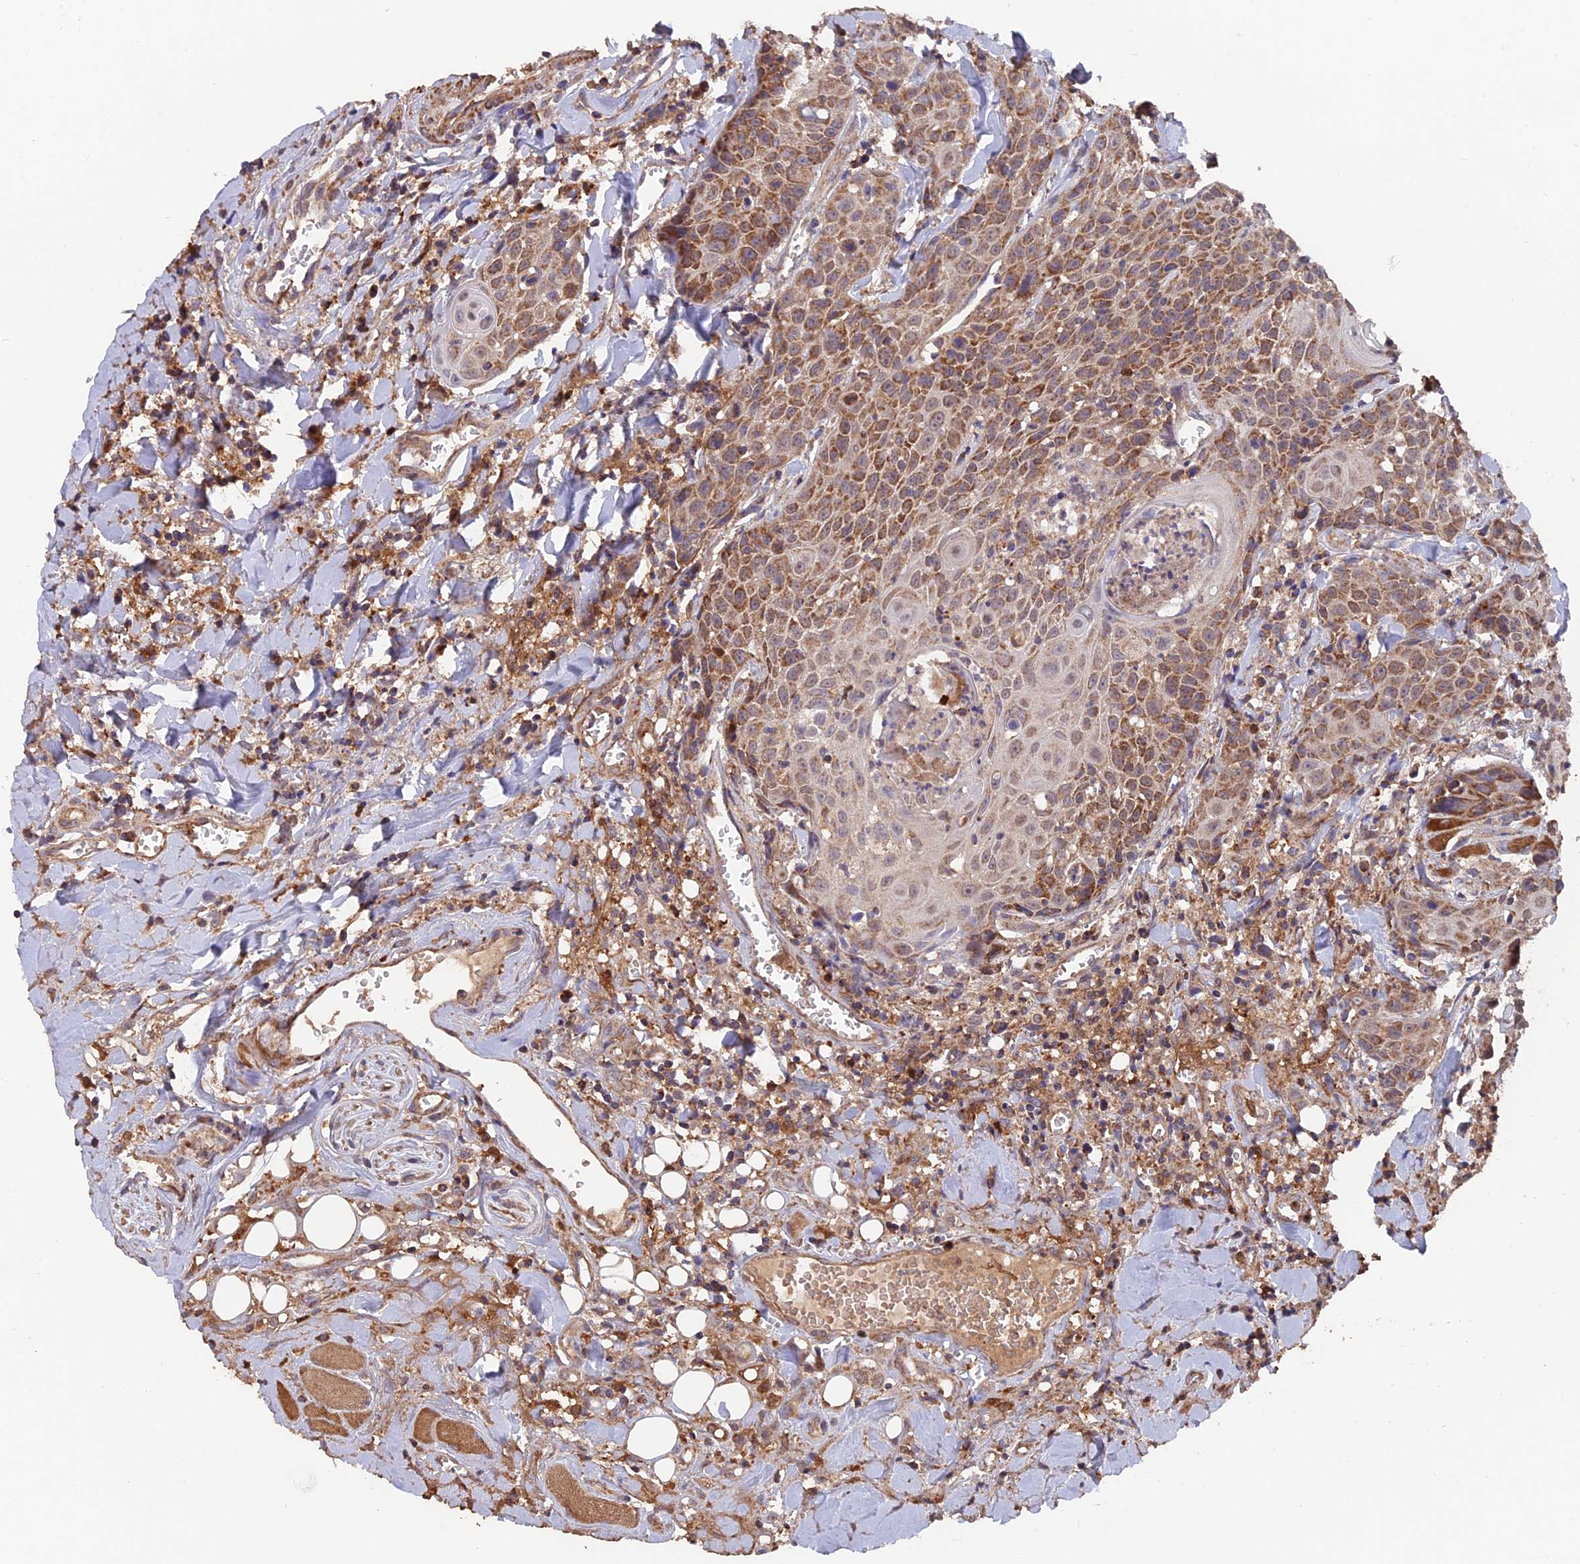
{"staining": {"intensity": "moderate", "quantity": ">75%", "location": "cytoplasmic/membranous"}, "tissue": "head and neck cancer", "cell_type": "Tumor cells", "image_type": "cancer", "snomed": [{"axis": "morphology", "description": "Squamous cell carcinoma, NOS"}, {"axis": "topography", "description": "Oral tissue"}, {"axis": "topography", "description": "Head-Neck"}], "caption": "Moderate cytoplasmic/membranous protein expression is identified in approximately >75% of tumor cells in head and neck squamous cell carcinoma.", "gene": "IFT22", "patient": {"sex": "female", "age": 82}}